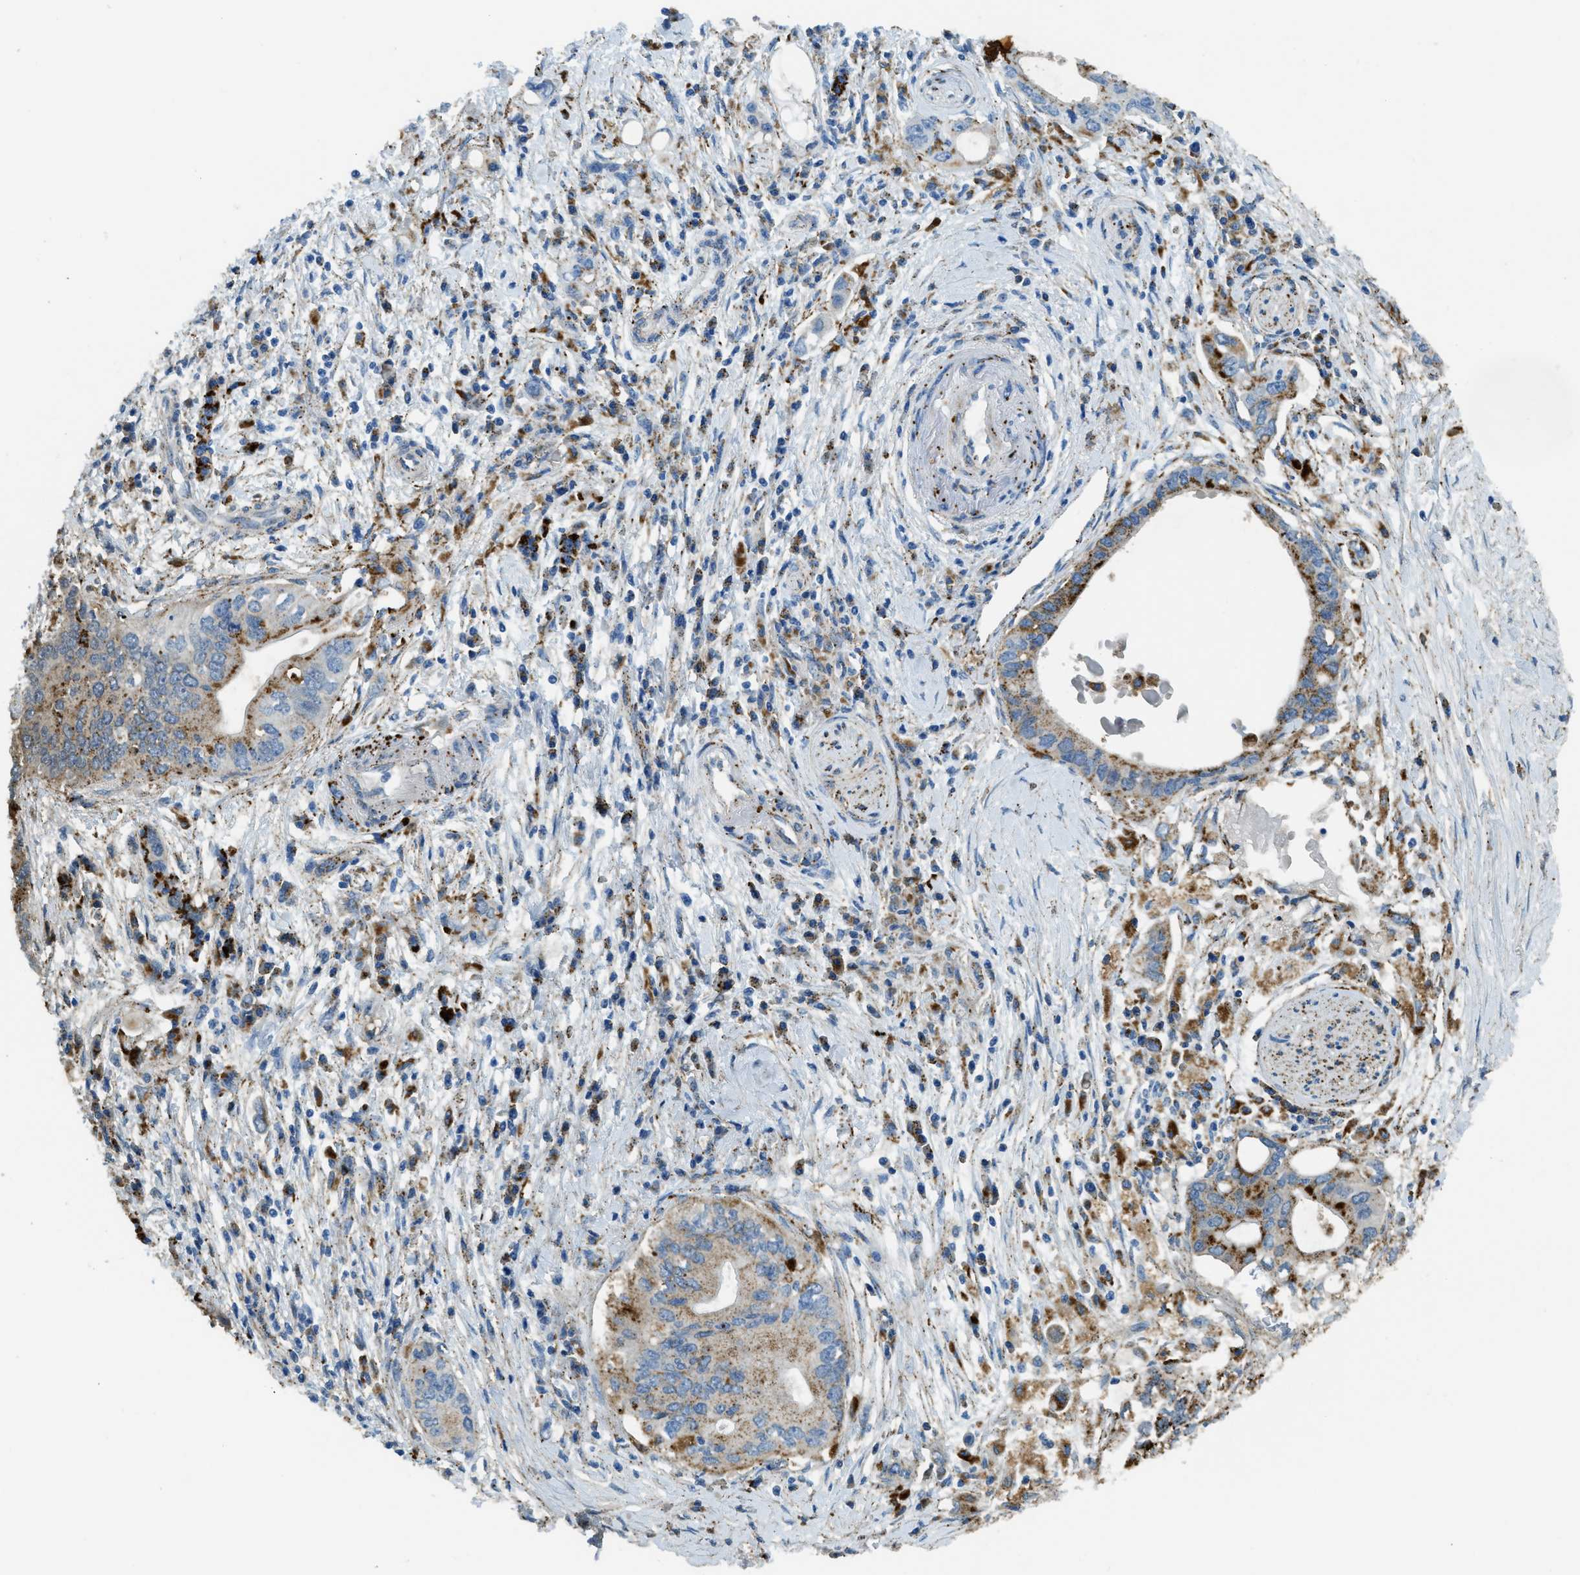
{"staining": {"intensity": "moderate", "quantity": ">75%", "location": "cytoplasmic/membranous"}, "tissue": "pancreatic cancer", "cell_type": "Tumor cells", "image_type": "cancer", "snomed": [{"axis": "morphology", "description": "Adenocarcinoma, NOS"}, {"axis": "topography", "description": "Pancreas"}], "caption": "A high-resolution histopathology image shows immunohistochemistry staining of adenocarcinoma (pancreatic), which demonstrates moderate cytoplasmic/membranous expression in about >75% of tumor cells.", "gene": "SCARB2", "patient": {"sex": "female", "age": 73}}